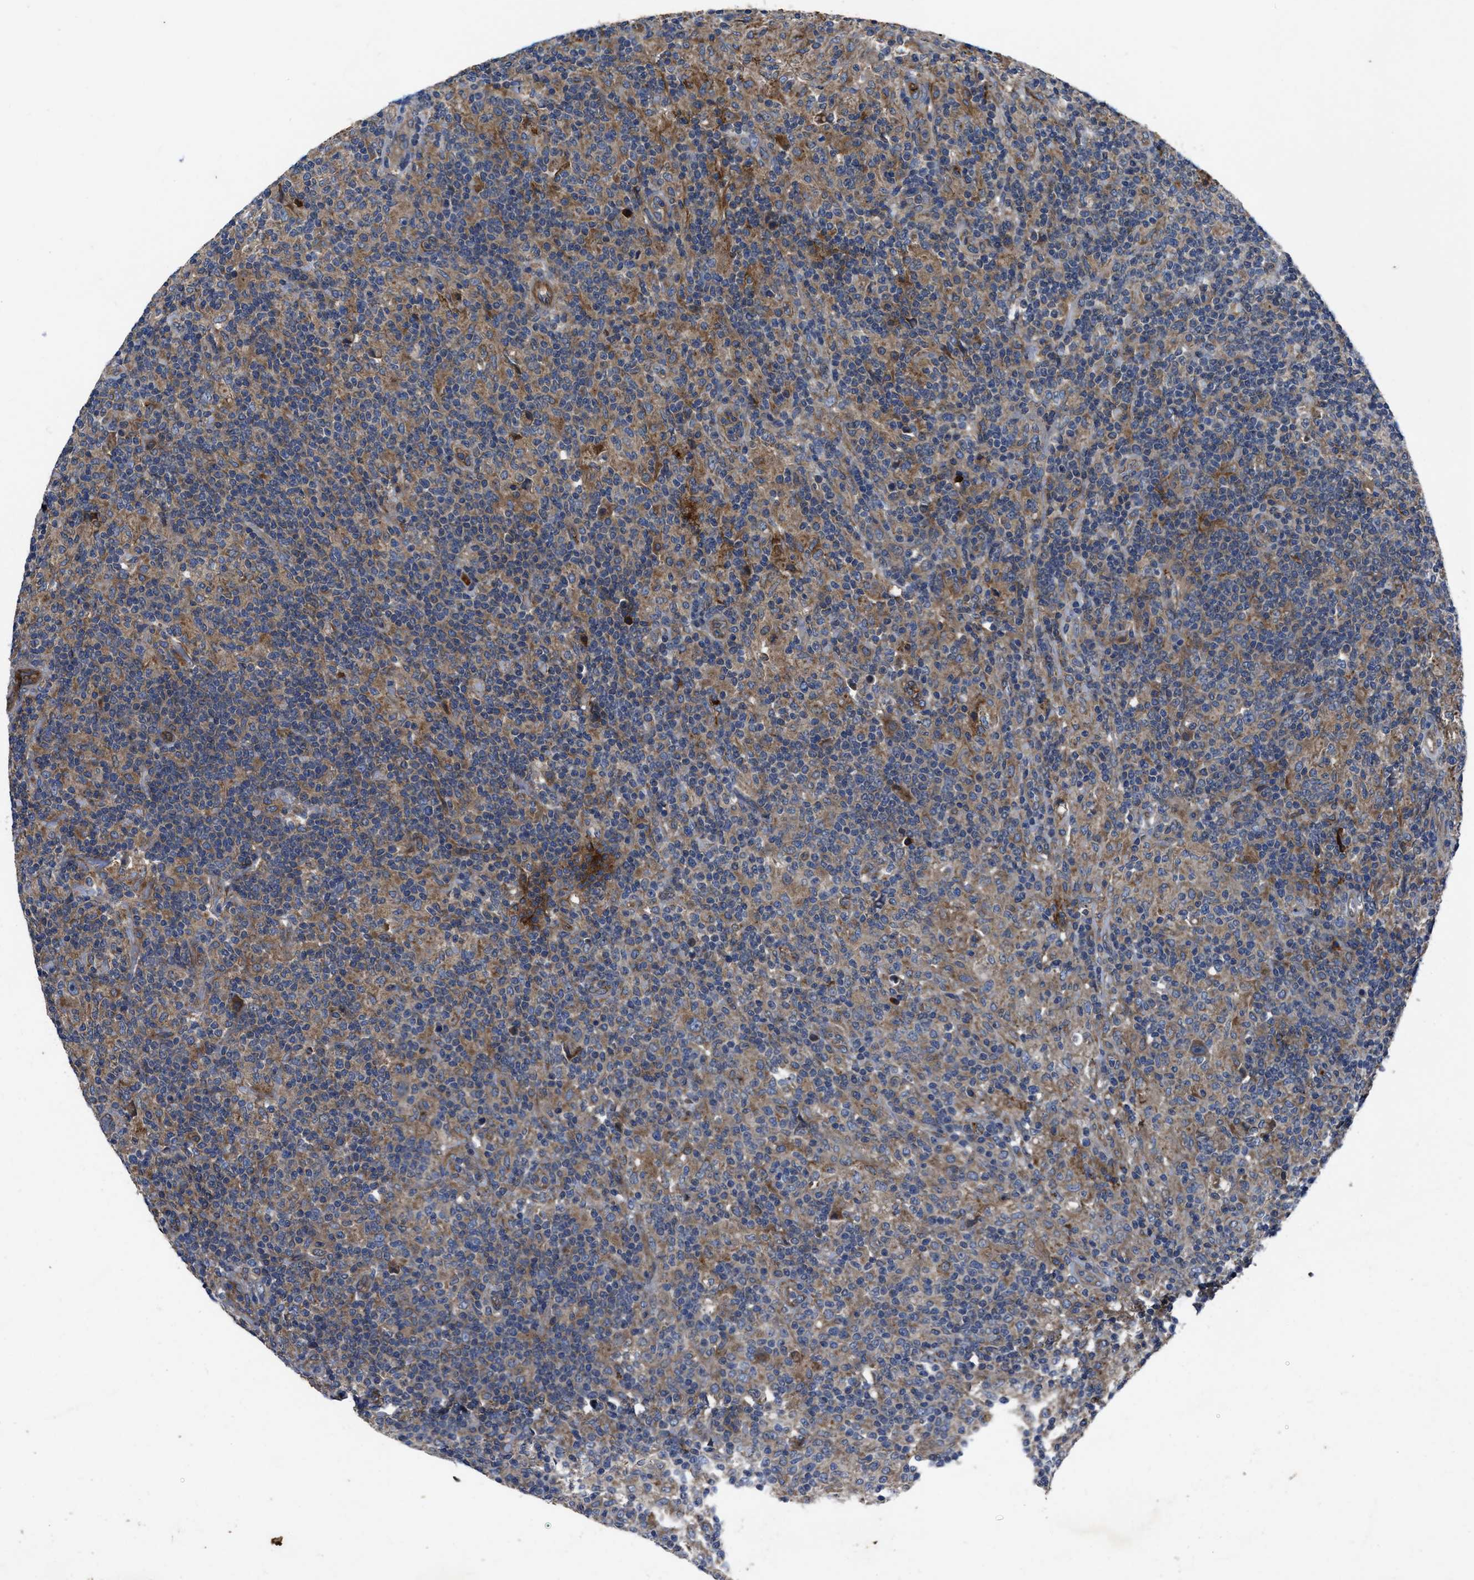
{"staining": {"intensity": "weak", "quantity": ">75%", "location": "cytoplasmic/membranous"}, "tissue": "lymphoma", "cell_type": "Tumor cells", "image_type": "cancer", "snomed": [{"axis": "morphology", "description": "Hodgkin's disease, NOS"}, {"axis": "topography", "description": "Lymph node"}], "caption": "A brown stain shows weak cytoplasmic/membranous positivity of a protein in human Hodgkin's disease tumor cells. The staining was performed using DAB, with brown indicating positive protein expression. Nuclei are stained blue with hematoxylin.", "gene": "ERC1", "patient": {"sex": "male", "age": 70}}